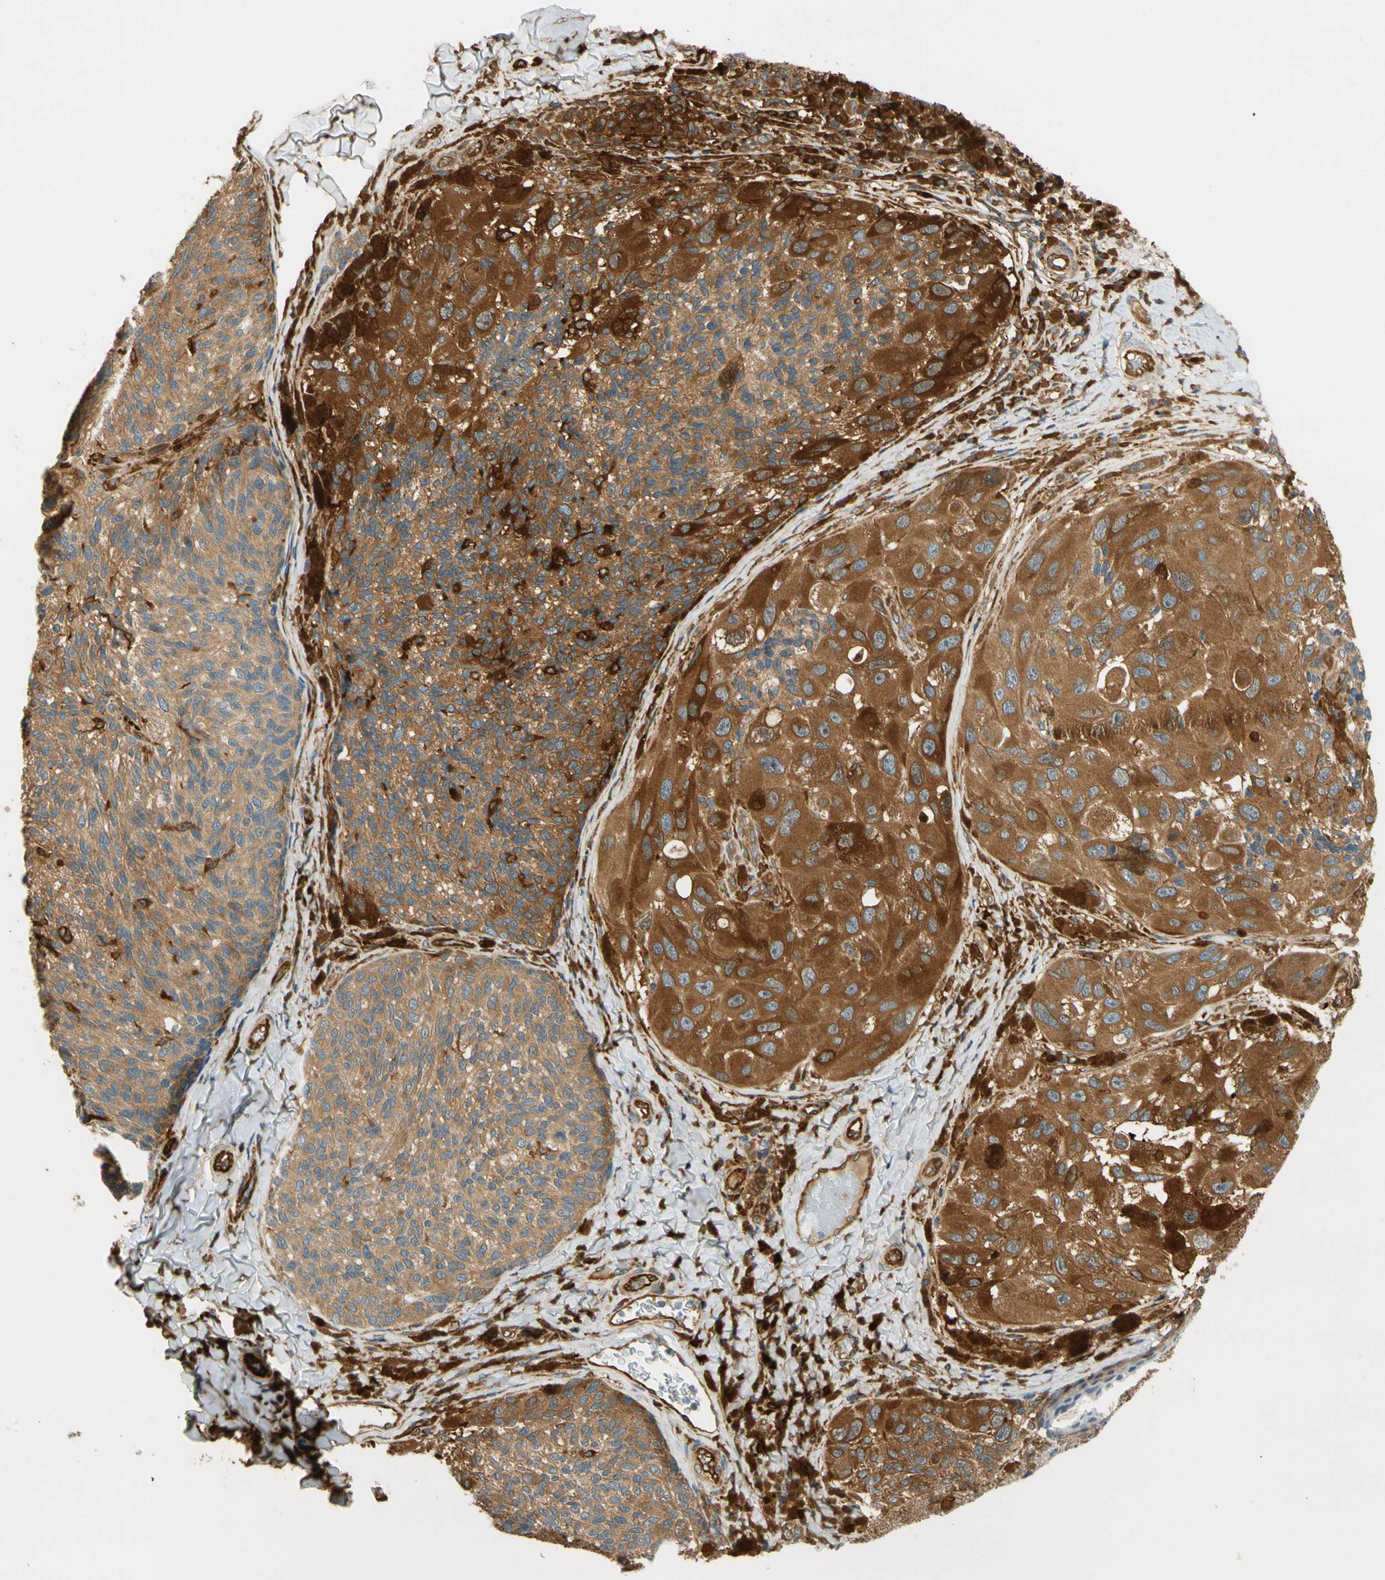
{"staining": {"intensity": "strong", "quantity": ">75%", "location": "cytoplasmic/membranous"}, "tissue": "melanoma", "cell_type": "Tumor cells", "image_type": "cancer", "snomed": [{"axis": "morphology", "description": "Malignant melanoma, NOS"}, {"axis": "topography", "description": "Skin"}], "caption": "Immunohistochemical staining of malignant melanoma exhibits strong cytoplasmic/membranous protein positivity in about >75% of tumor cells.", "gene": "PARP14", "patient": {"sex": "female", "age": 73}}